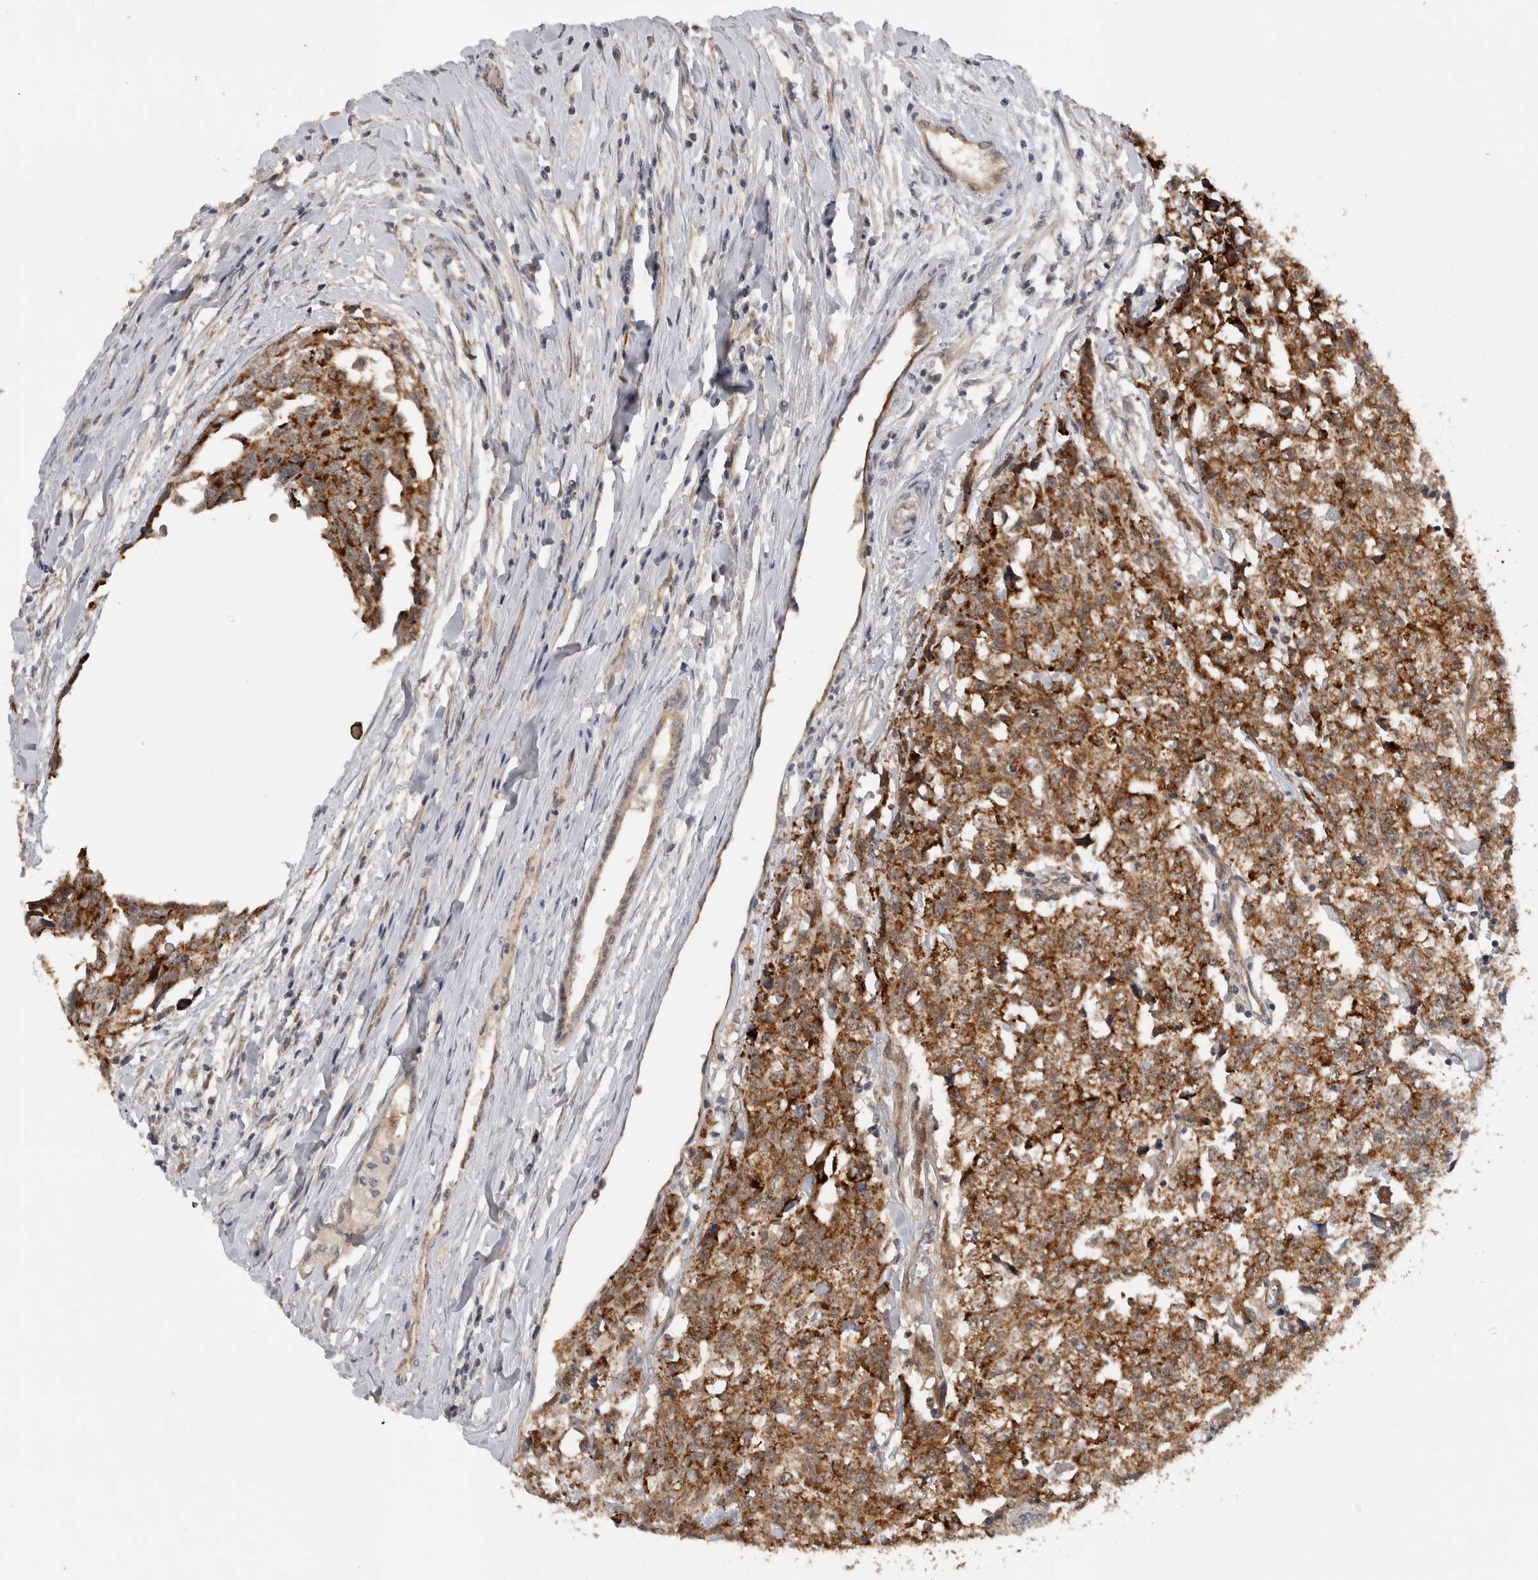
{"staining": {"intensity": "moderate", "quantity": ">75%", "location": "cytoplasmic/membranous"}, "tissue": "testis cancer", "cell_type": "Tumor cells", "image_type": "cancer", "snomed": [{"axis": "morphology", "description": "Carcinoma, Embryonal, NOS"}, {"axis": "topography", "description": "Testis"}], "caption": "This photomicrograph demonstrates IHC staining of testis cancer (embryonal carcinoma), with medium moderate cytoplasmic/membranous staining in about >75% of tumor cells.", "gene": "DYRK2", "patient": {"sex": "male", "age": 28}}